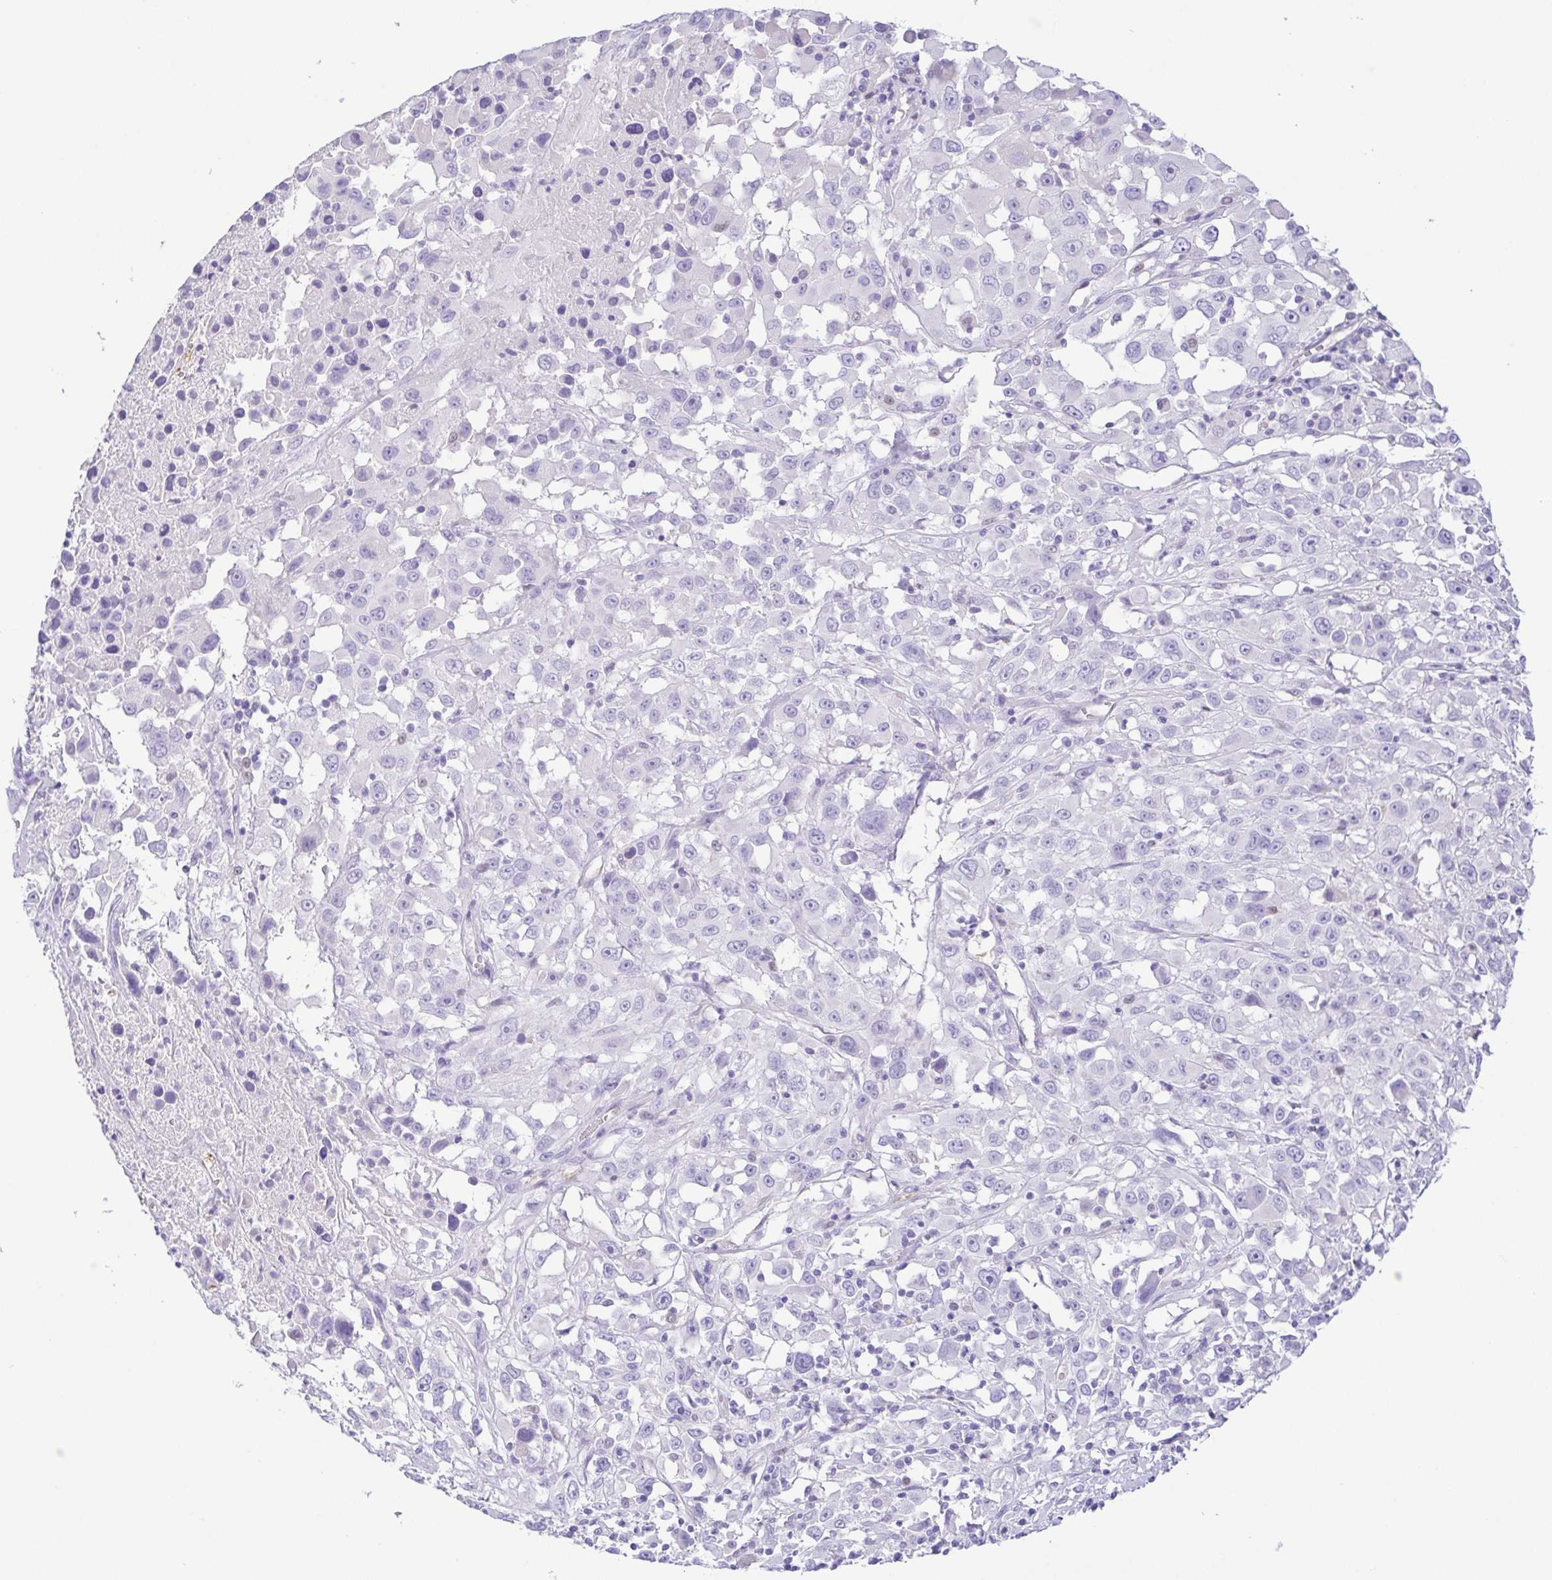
{"staining": {"intensity": "negative", "quantity": "none", "location": "none"}, "tissue": "melanoma", "cell_type": "Tumor cells", "image_type": "cancer", "snomed": [{"axis": "morphology", "description": "Malignant melanoma, Metastatic site"}, {"axis": "topography", "description": "Soft tissue"}], "caption": "Tumor cells show no significant protein staining in melanoma.", "gene": "EPB42", "patient": {"sex": "male", "age": 50}}